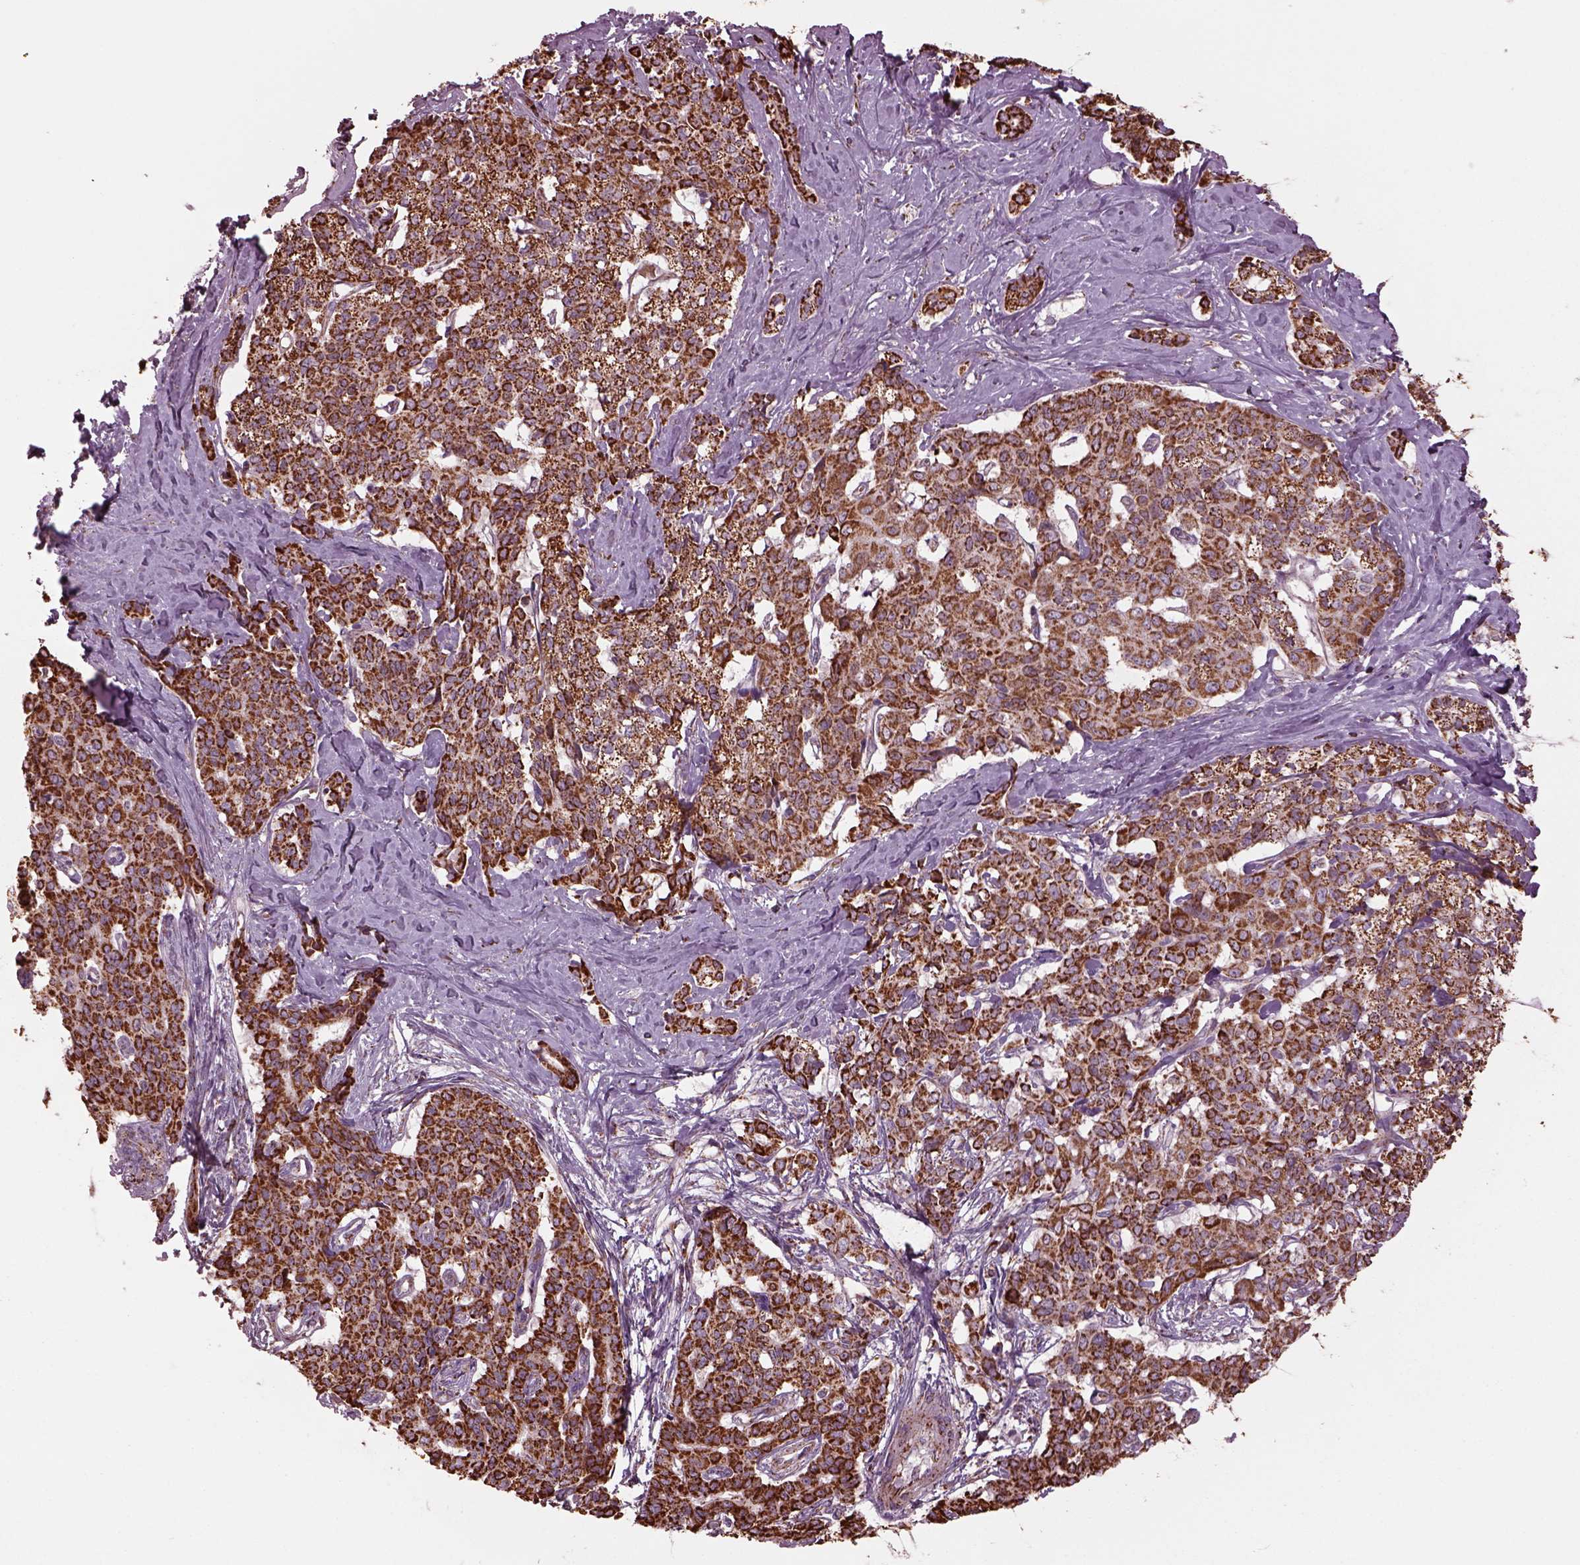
{"staining": {"intensity": "moderate", "quantity": ">75%", "location": "cytoplasmic/membranous"}, "tissue": "liver cancer", "cell_type": "Tumor cells", "image_type": "cancer", "snomed": [{"axis": "morphology", "description": "Cholangiocarcinoma"}, {"axis": "topography", "description": "Liver"}], "caption": "Brown immunohistochemical staining in human liver cholangiocarcinoma shows moderate cytoplasmic/membranous staining in about >75% of tumor cells. (brown staining indicates protein expression, while blue staining denotes nuclei).", "gene": "TMEM254", "patient": {"sex": "female", "age": 47}}